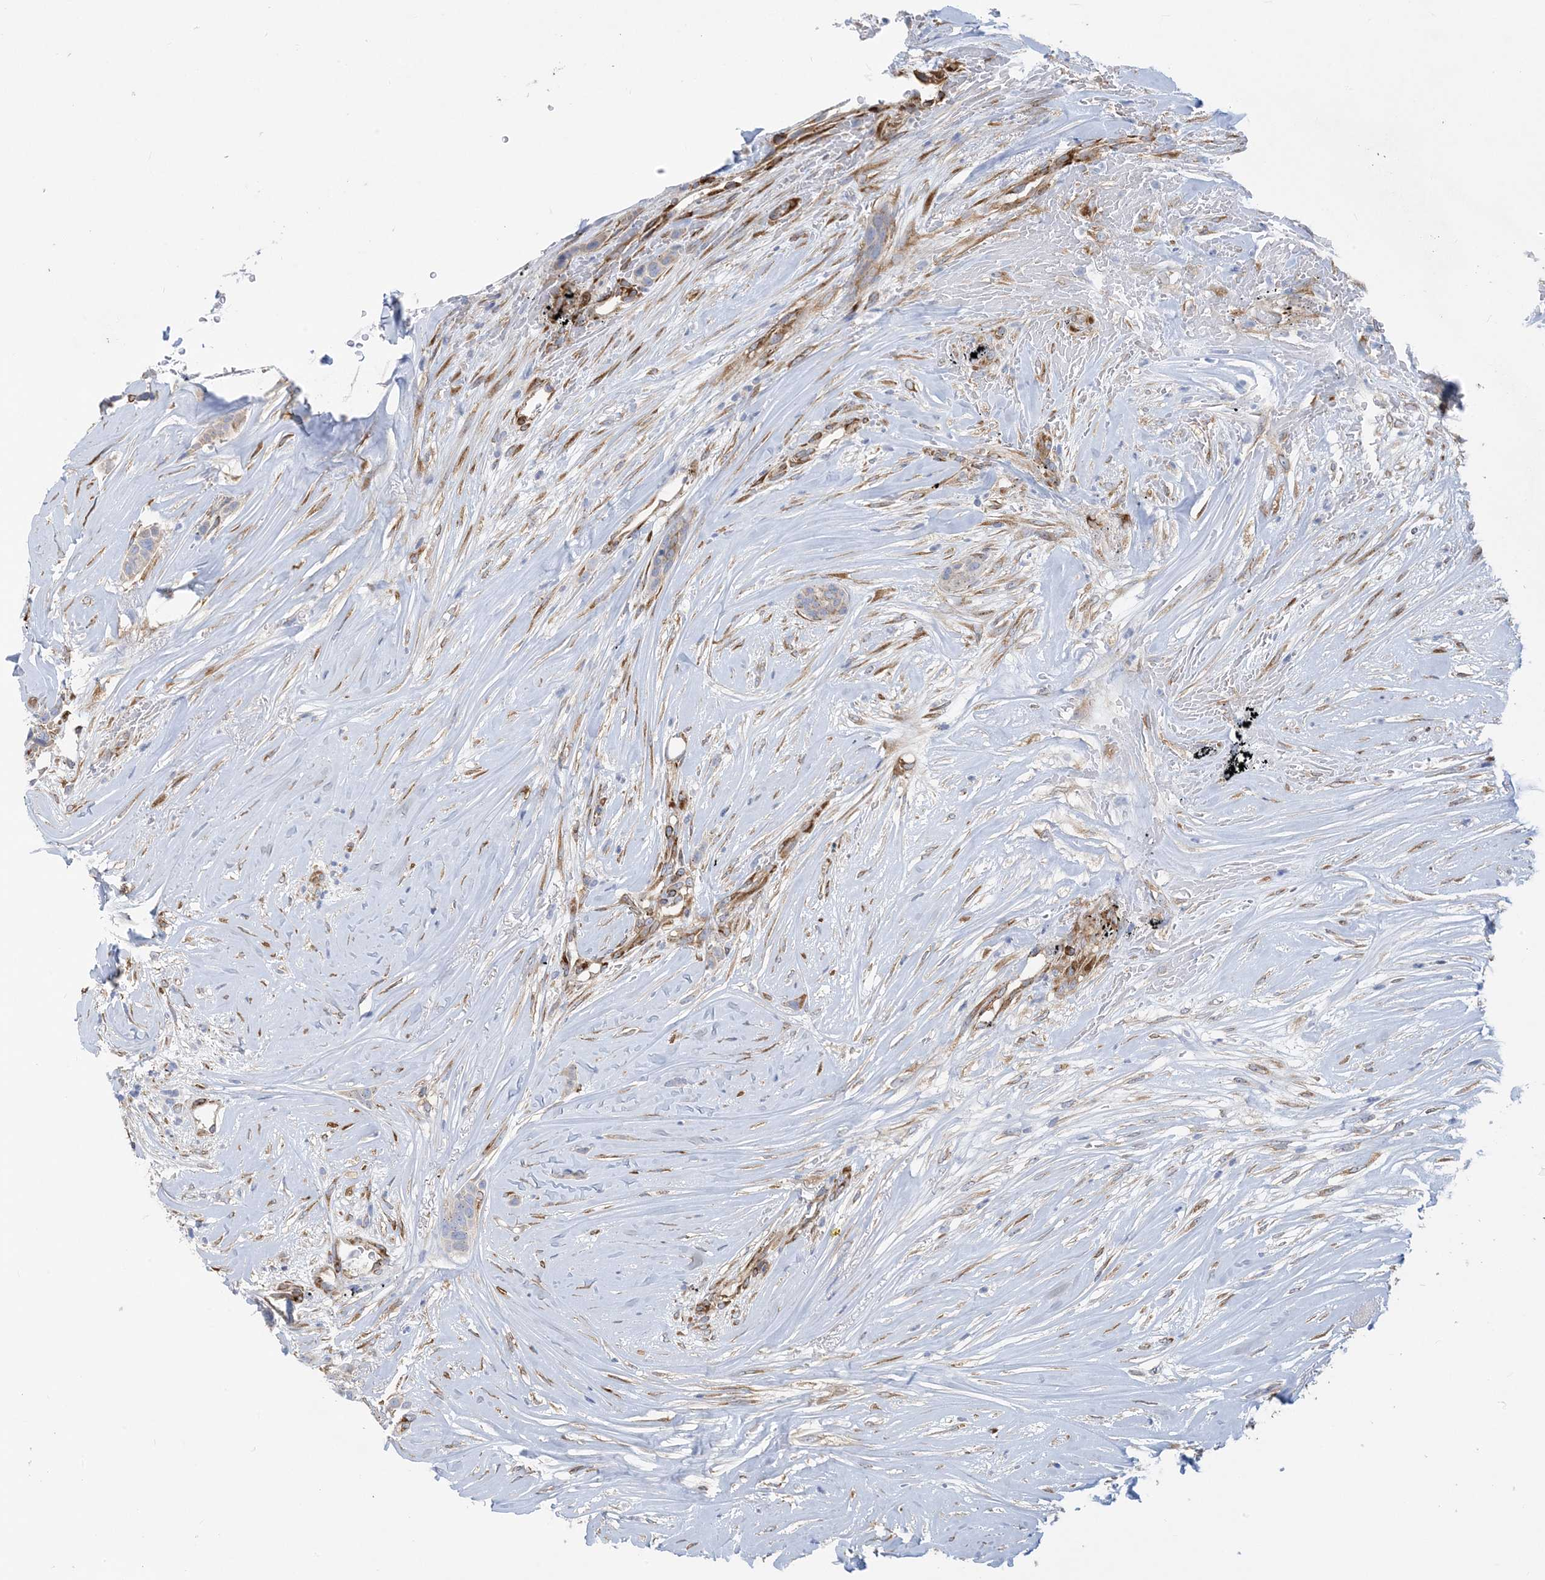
{"staining": {"intensity": "moderate", "quantity": "<25%", "location": "cytoplasmic/membranous"}, "tissue": "breast cancer", "cell_type": "Tumor cells", "image_type": "cancer", "snomed": [{"axis": "morphology", "description": "Lobular carcinoma"}, {"axis": "topography", "description": "Breast"}], "caption": "Tumor cells display moderate cytoplasmic/membranous staining in about <25% of cells in lobular carcinoma (breast).", "gene": "RBMS3", "patient": {"sex": "female", "age": 51}}